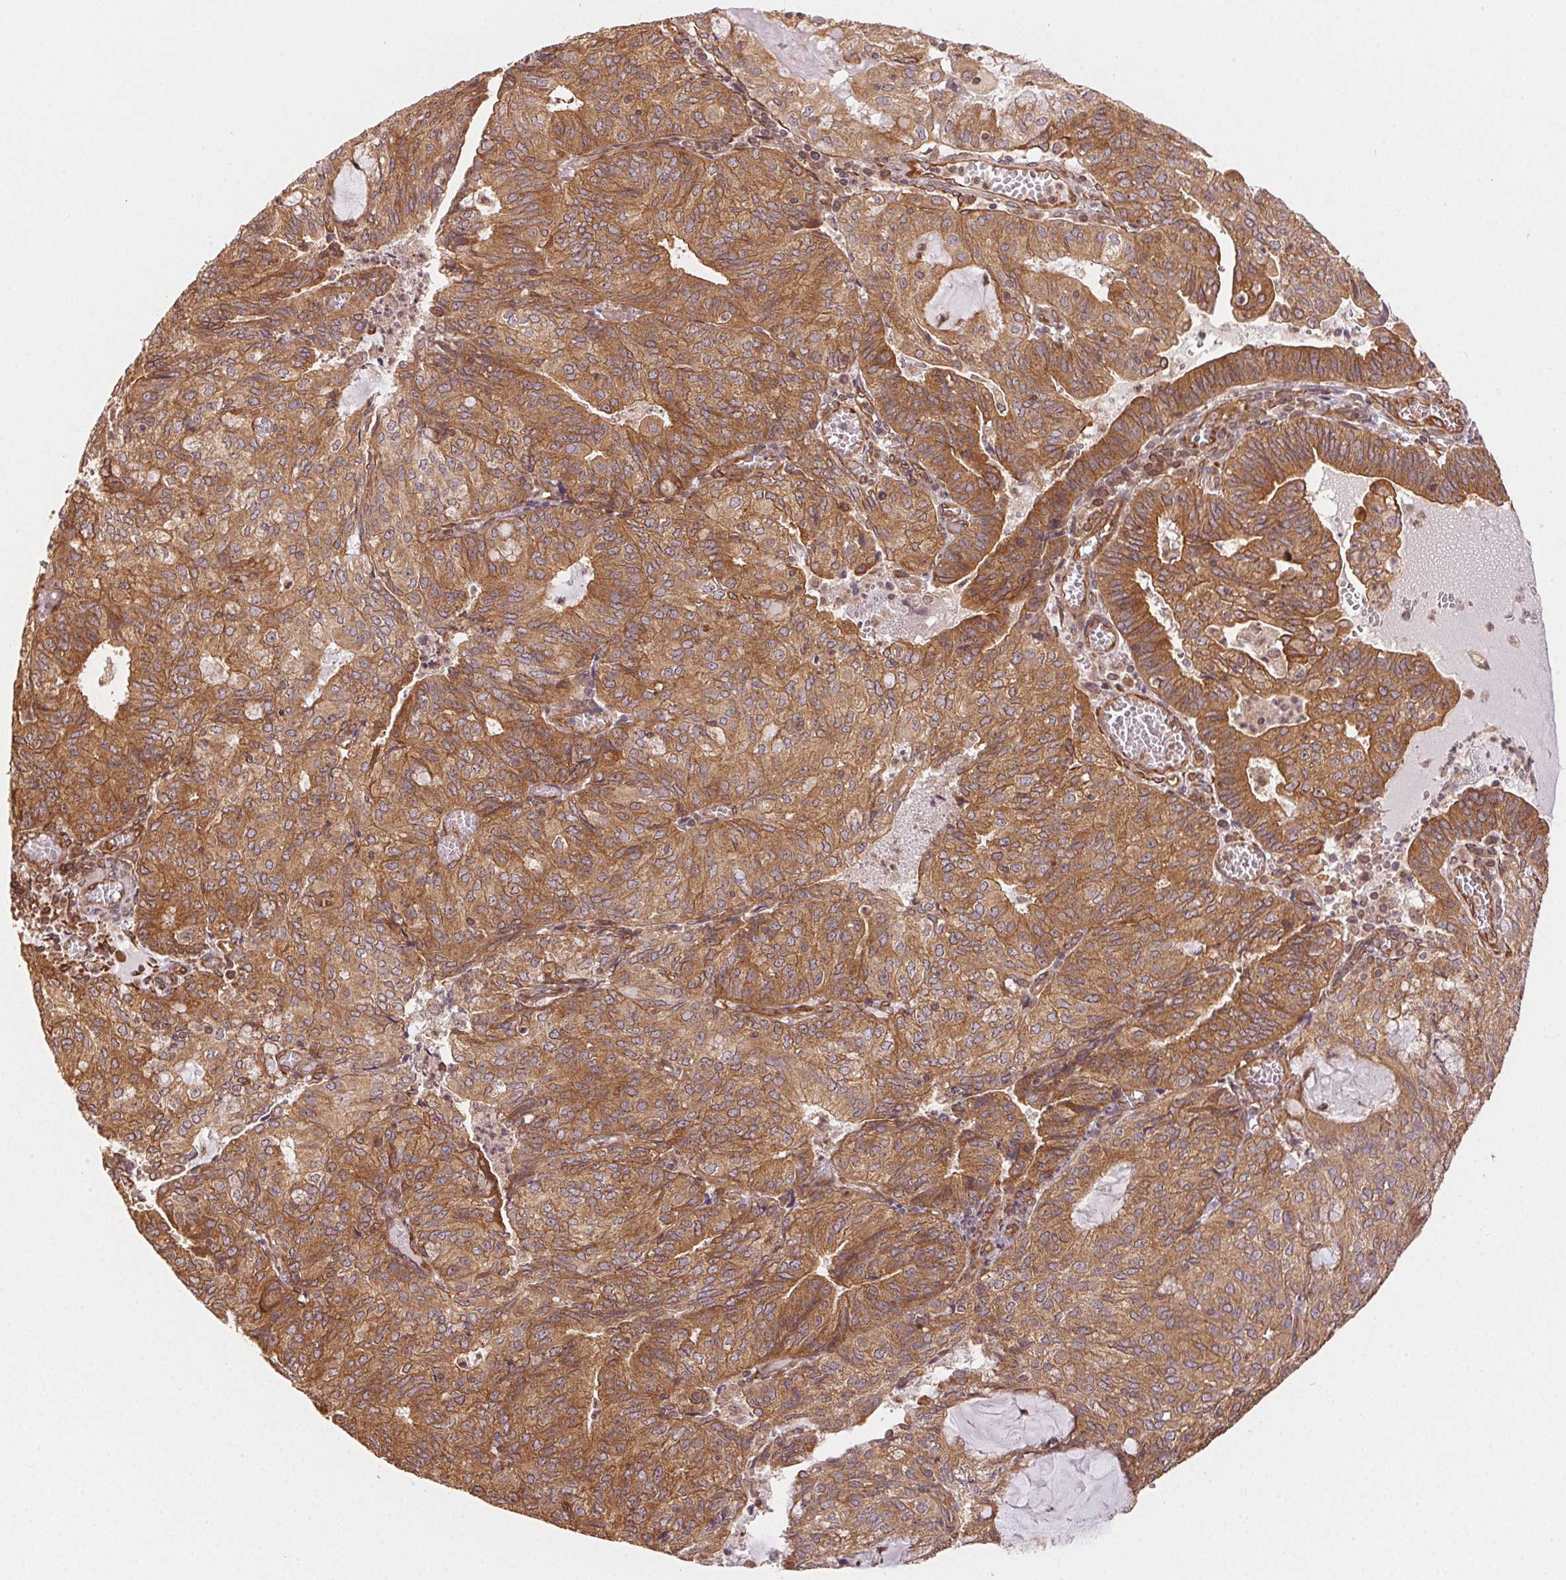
{"staining": {"intensity": "moderate", "quantity": ">75%", "location": "cytoplasmic/membranous"}, "tissue": "endometrial cancer", "cell_type": "Tumor cells", "image_type": "cancer", "snomed": [{"axis": "morphology", "description": "Adenocarcinoma, NOS"}, {"axis": "topography", "description": "Endometrium"}], "caption": "Adenocarcinoma (endometrial) tissue demonstrates moderate cytoplasmic/membranous staining in about >75% of tumor cells", "gene": "STRN4", "patient": {"sex": "female", "age": 82}}